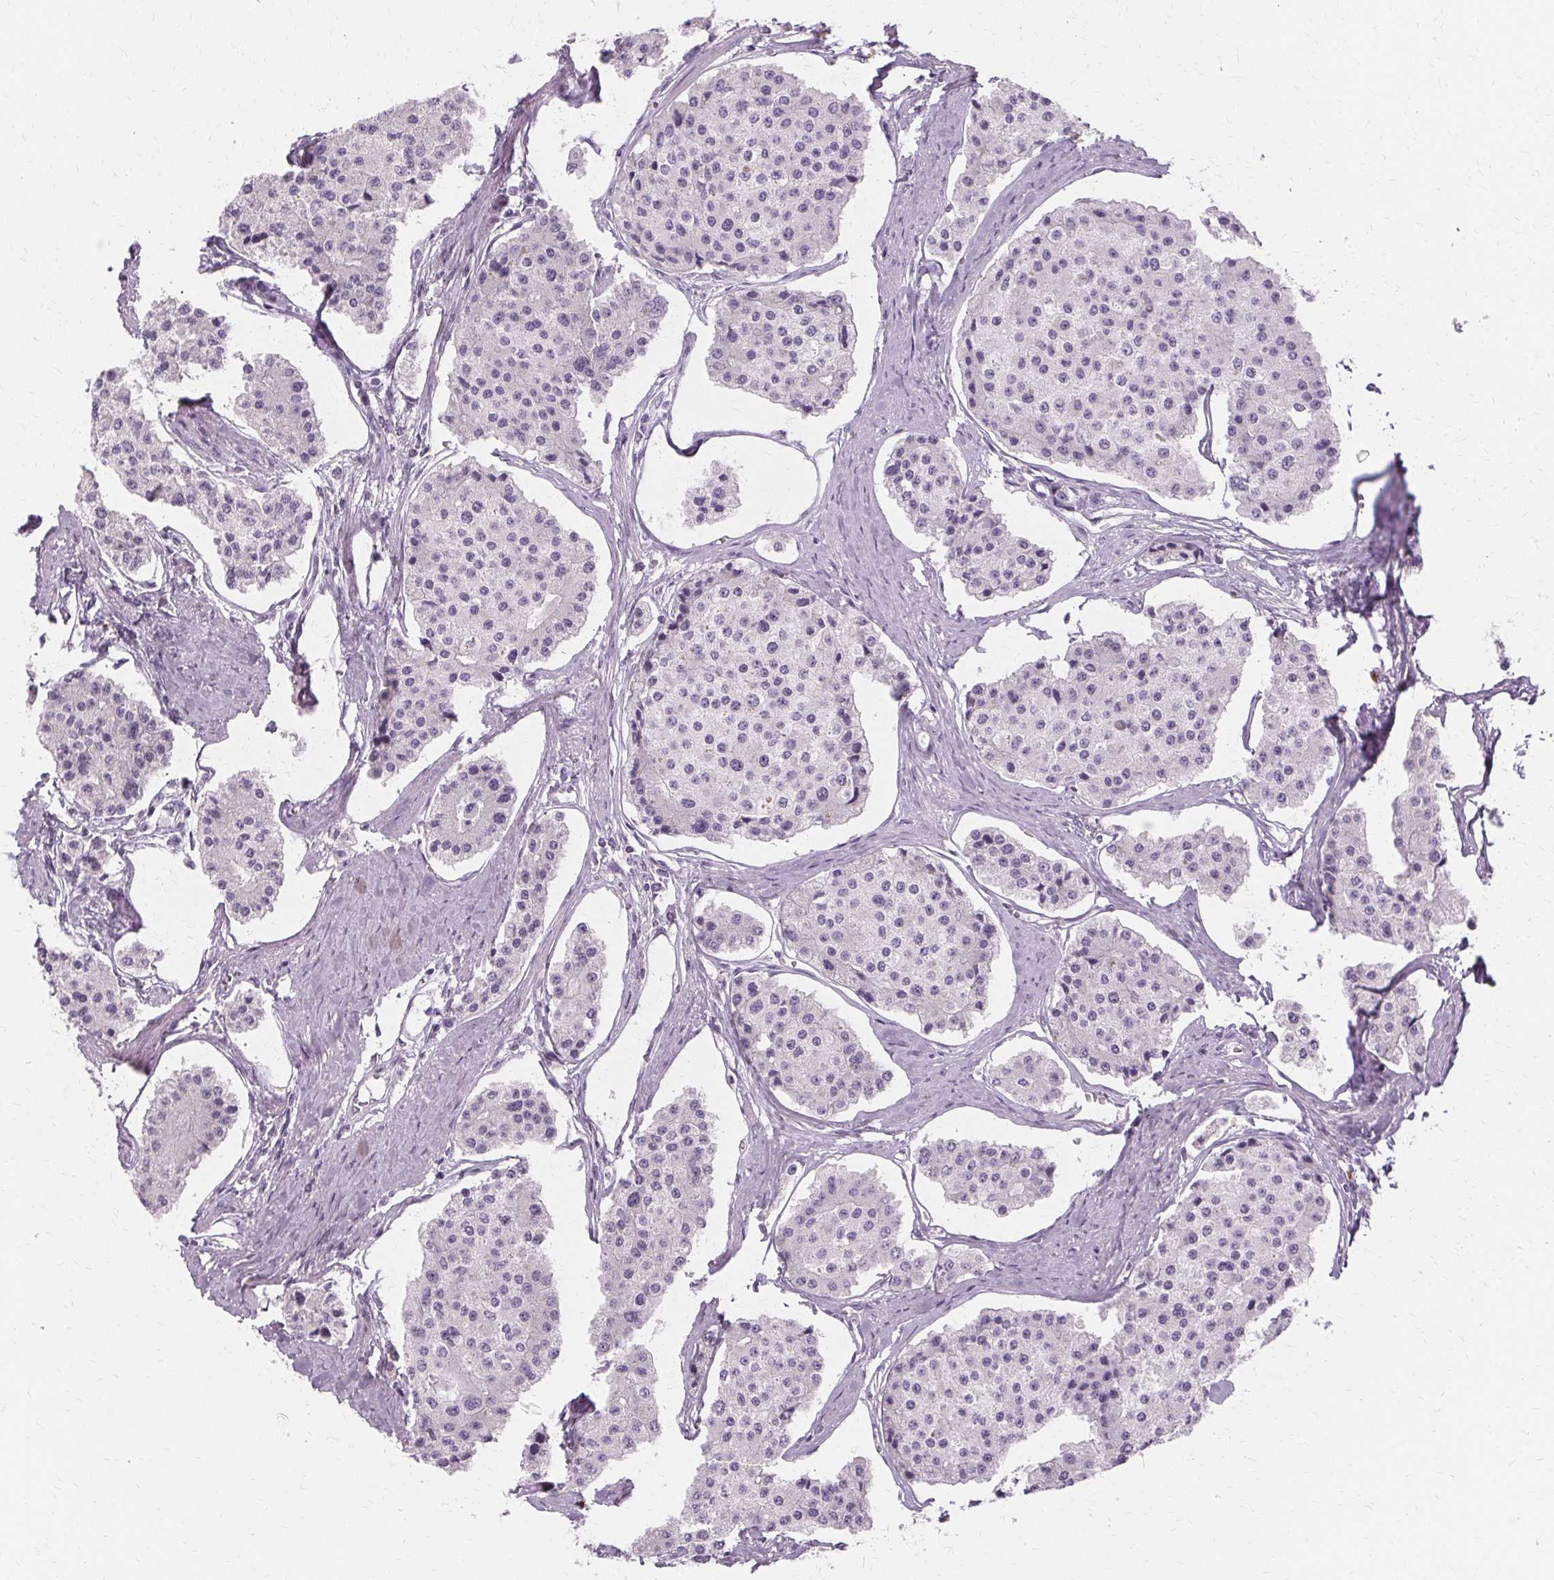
{"staining": {"intensity": "negative", "quantity": "none", "location": "none"}, "tissue": "carcinoid", "cell_type": "Tumor cells", "image_type": "cancer", "snomed": [{"axis": "morphology", "description": "Carcinoid, malignant, NOS"}, {"axis": "topography", "description": "Small intestine"}], "caption": "The histopathology image exhibits no staining of tumor cells in malignant carcinoid.", "gene": "FCRL3", "patient": {"sex": "female", "age": 65}}